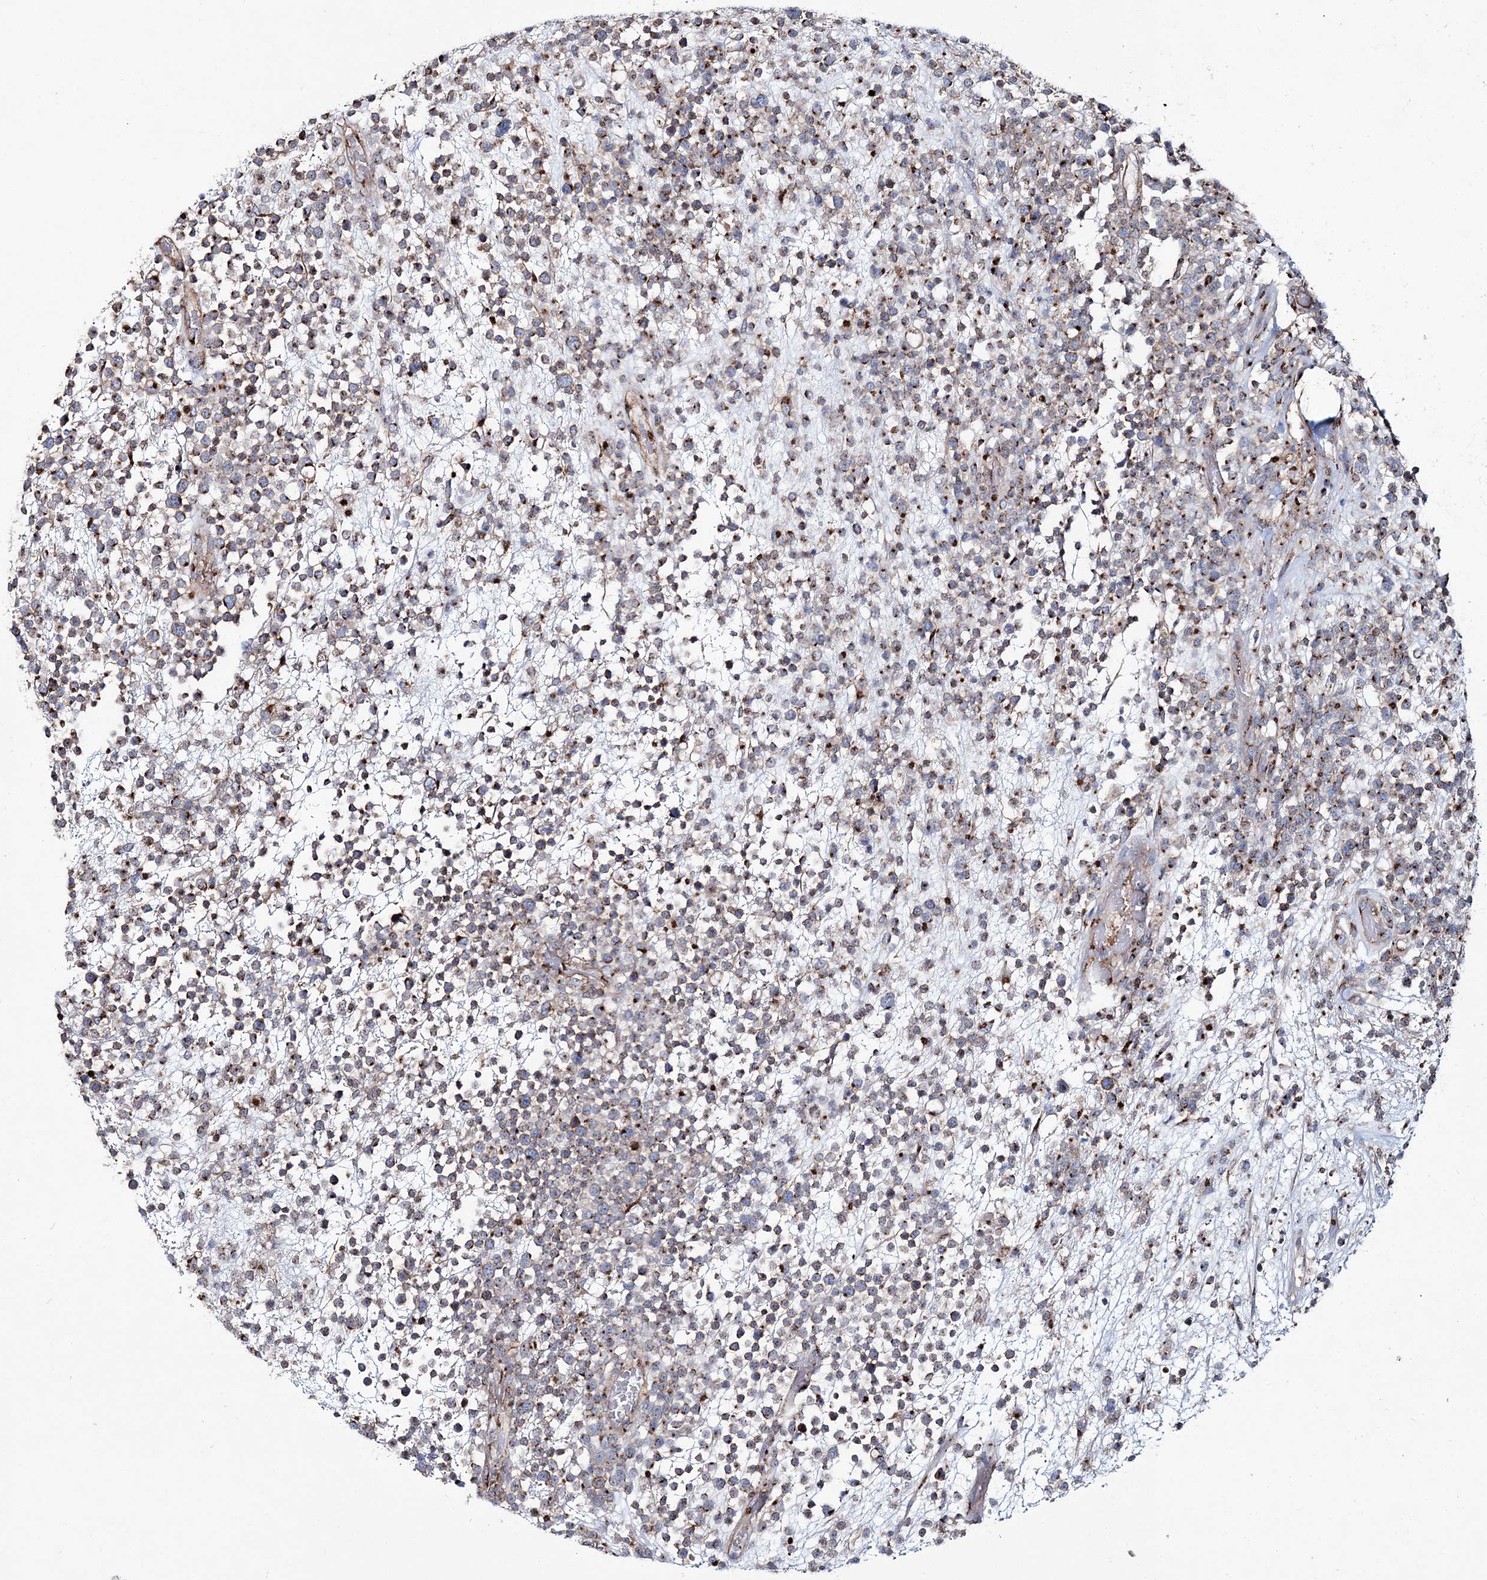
{"staining": {"intensity": "moderate", "quantity": ">75%", "location": "cytoplasmic/membranous"}, "tissue": "lymphoma", "cell_type": "Tumor cells", "image_type": "cancer", "snomed": [{"axis": "morphology", "description": "Malignant lymphoma, non-Hodgkin's type, High grade"}, {"axis": "topography", "description": "Colon"}], "caption": "Tumor cells demonstrate medium levels of moderate cytoplasmic/membranous expression in about >75% of cells in human lymphoma.", "gene": "MAN1A2", "patient": {"sex": "female", "age": 53}}